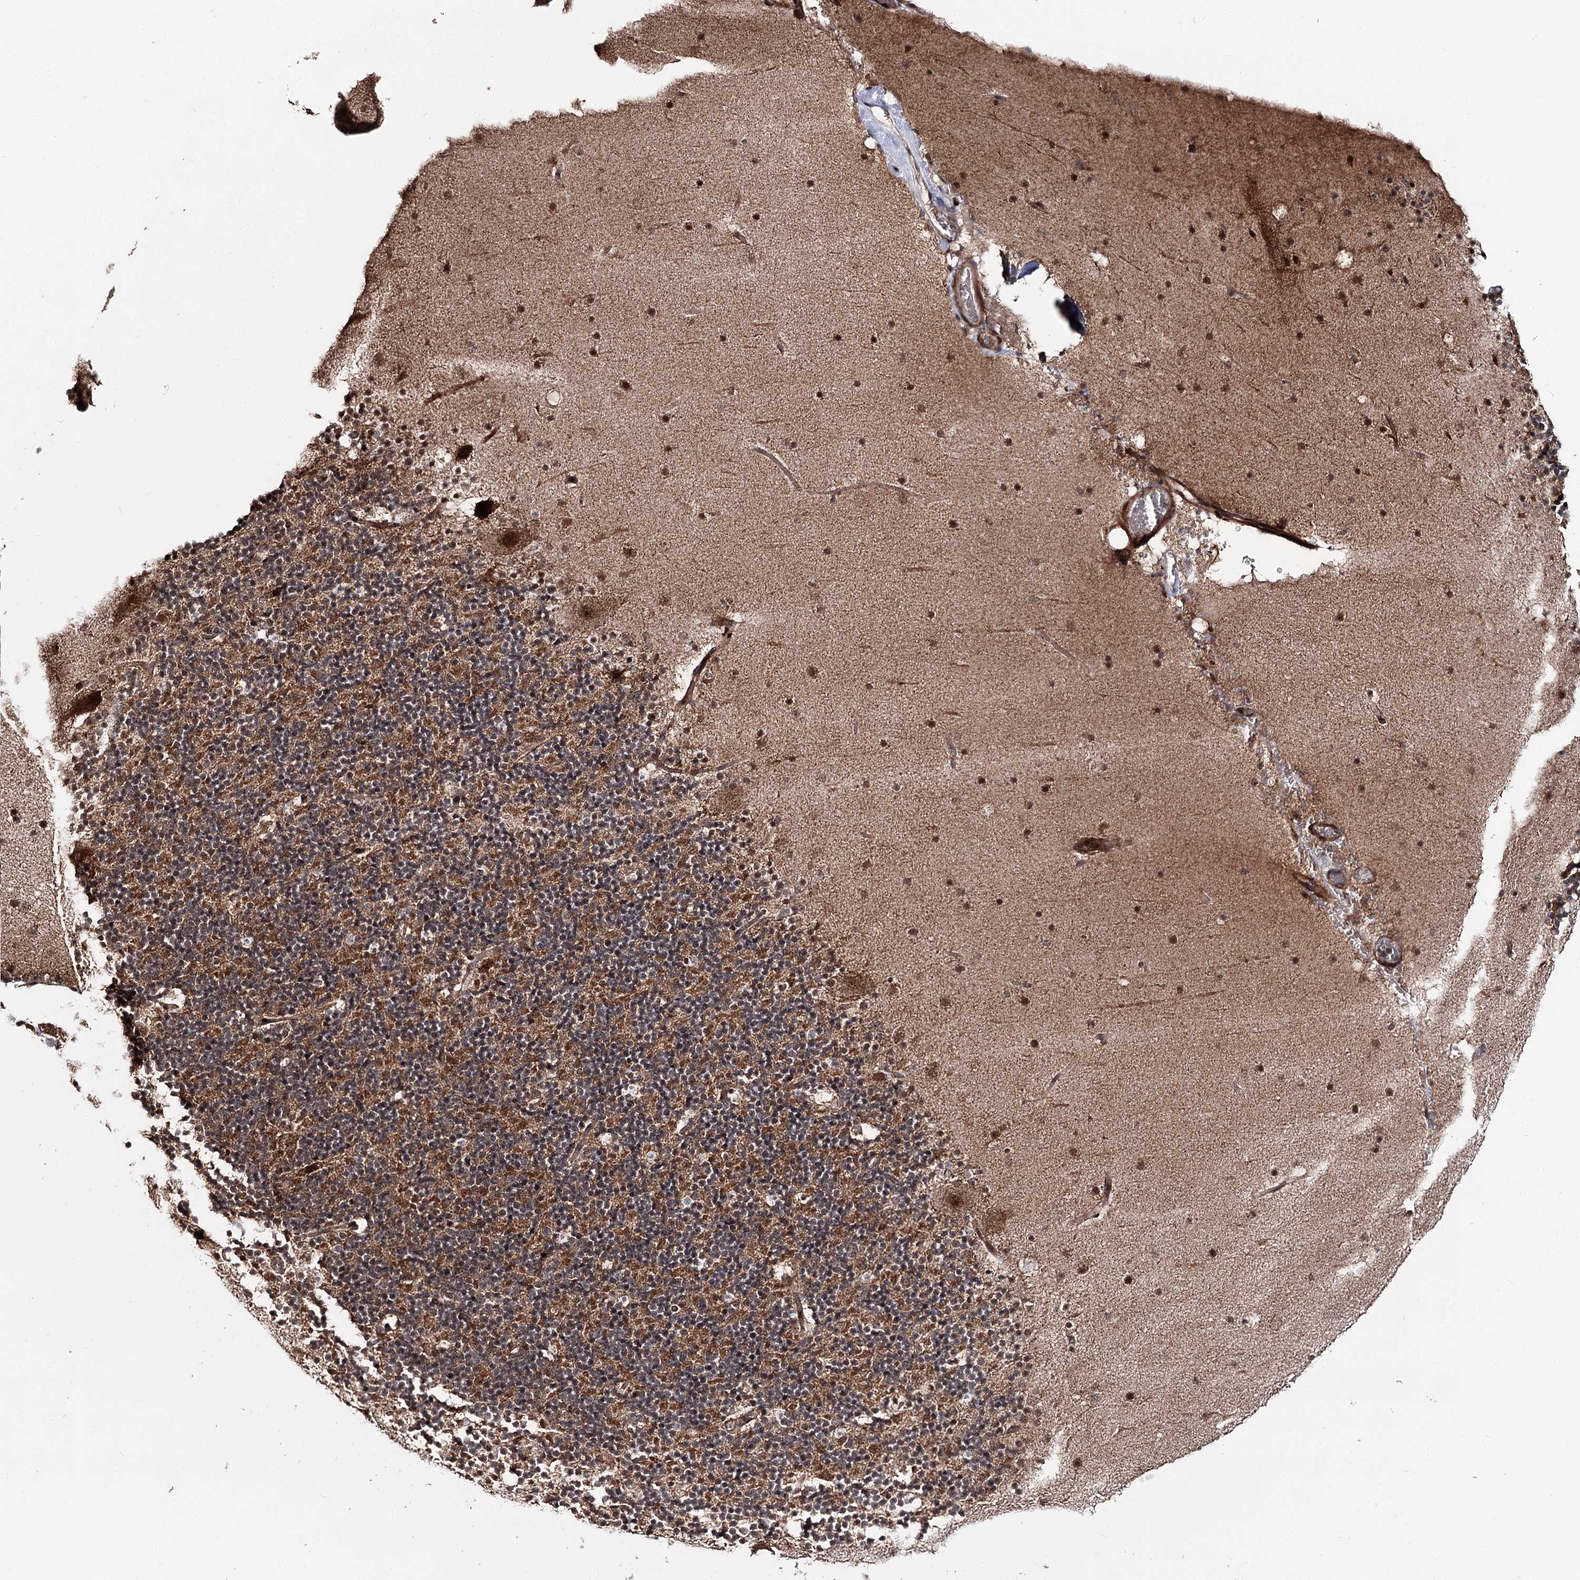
{"staining": {"intensity": "moderate", "quantity": ">75%", "location": "cytoplasmic/membranous"}, "tissue": "cerebellum", "cell_type": "Cells in granular layer", "image_type": "normal", "snomed": [{"axis": "morphology", "description": "Normal tissue, NOS"}, {"axis": "topography", "description": "Cerebellum"}], "caption": "Cerebellum stained with DAB (3,3'-diaminobenzidine) immunohistochemistry (IHC) reveals medium levels of moderate cytoplasmic/membranous expression in approximately >75% of cells in granular layer. The protein is stained brown, and the nuclei are stained in blue (DAB IHC with brightfield microscopy, high magnification).", "gene": "FAM53B", "patient": {"sex": "male", "age": 57}}